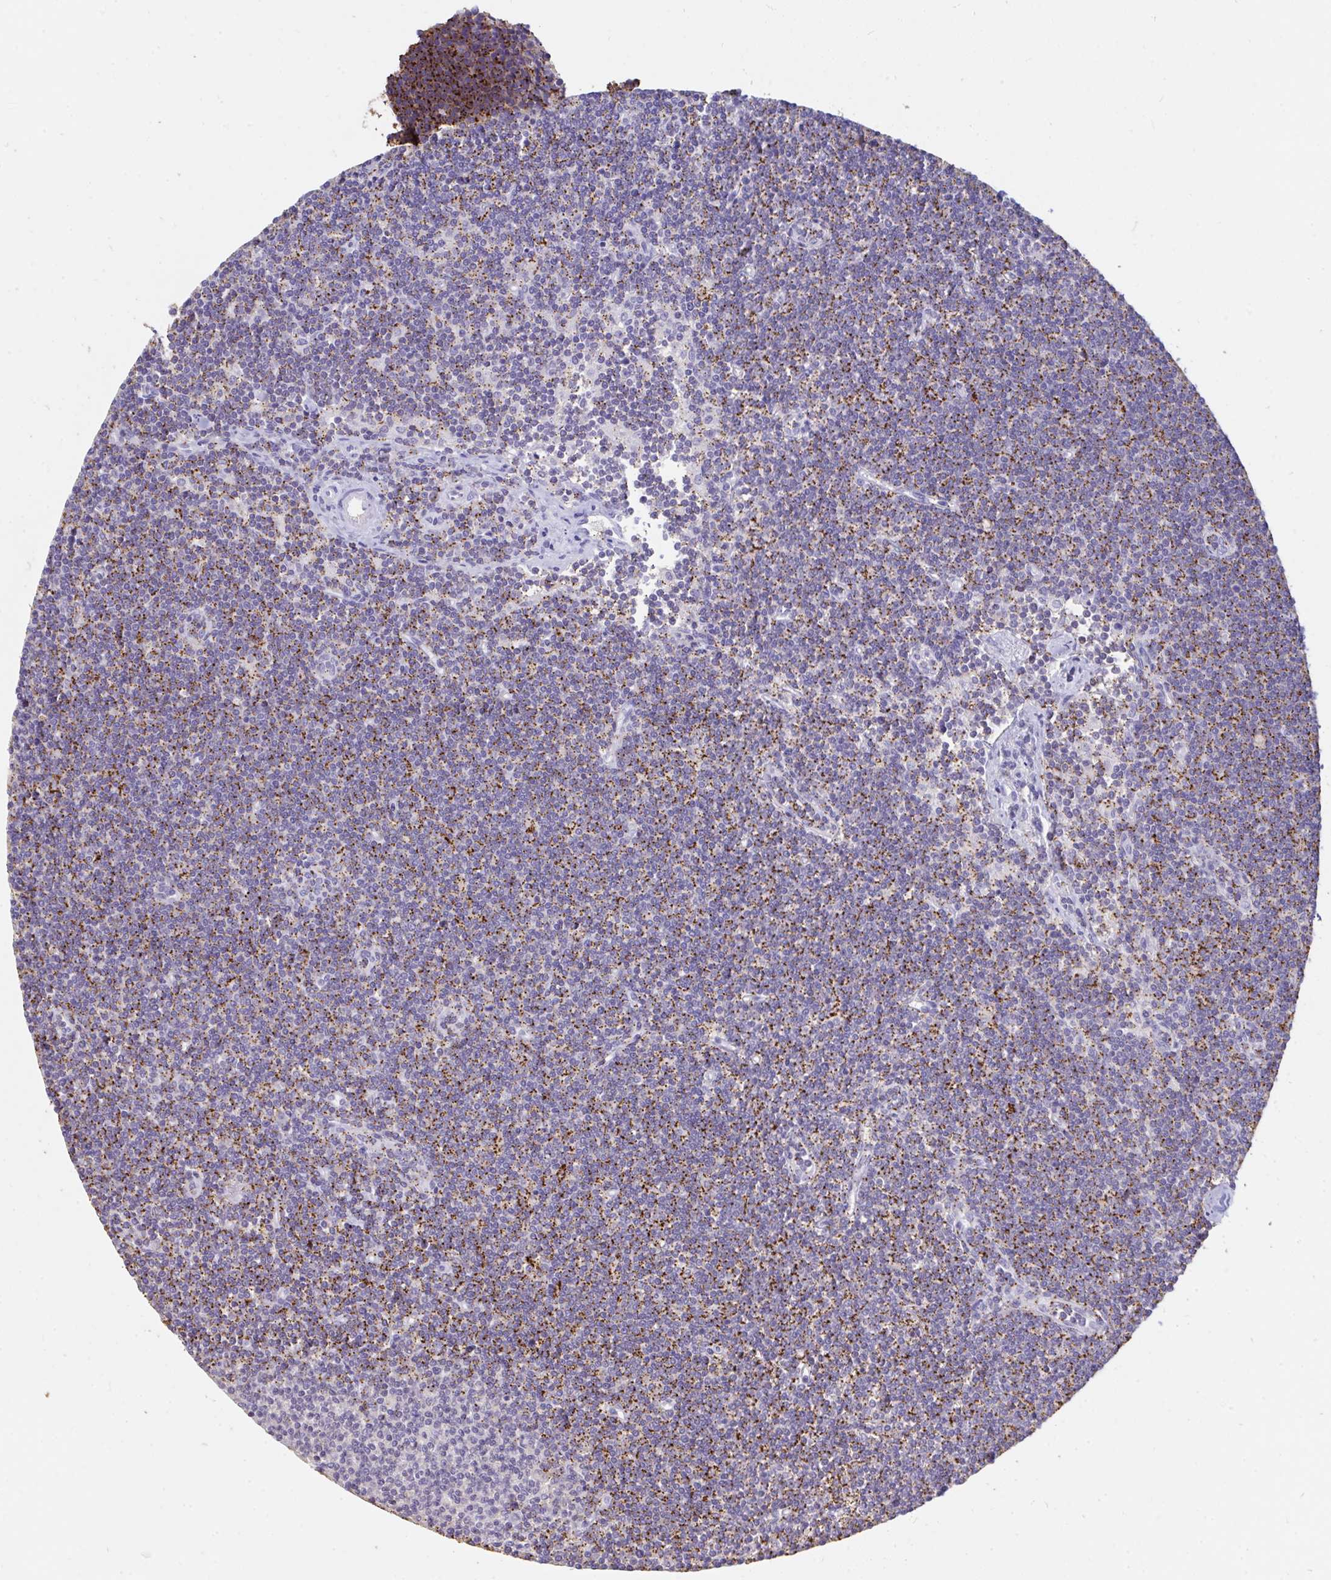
{"staining": {"intensity": "moderate", "quantity": "25%-75%", "location": "cytoplasmic/membranous"}, "tissue": "lymphoma", "cell_type": "Tumor cells", "image_type": "cancer", "snomed": [{"axis": "morphology", "description": "Malignant lymphoma, non-Hodgkin's type, Low grade"}, {"axis": "topography", "description": "Lymph node"}], "caption": "High-power microscopy captured an immunohistochemistry (IHC) histopathology image of lymphoma, revealing moderate cytoplasmic/membranous staining in about 25%-75% of tumor cells.", "gene": "CFL1", "patient": {"sex": "female", "age": 73}}